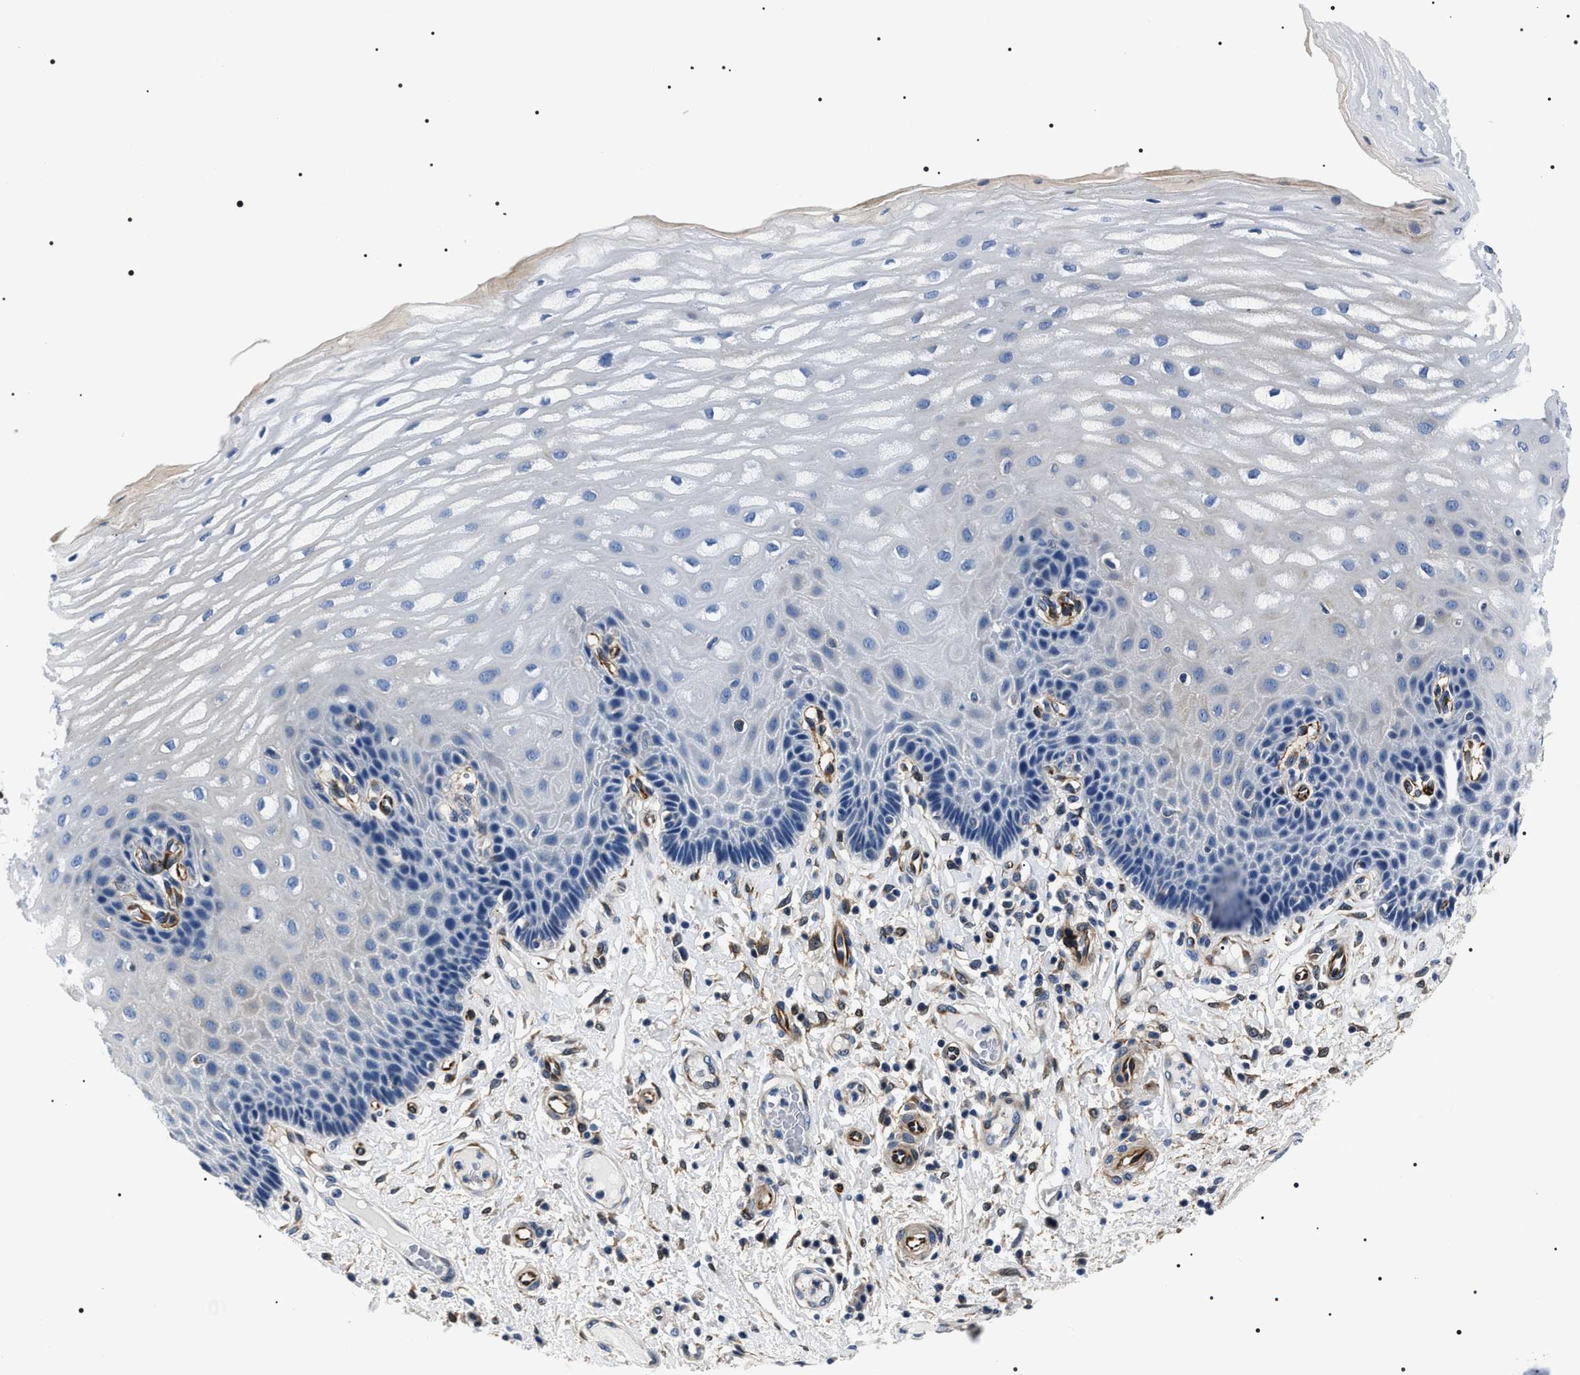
{"staining": {"intensity": "negative", "quantity": "none", "location": "none"}, "tissue": "esophagus", "cell_type": "Squamous epithelial cells", "image_type": "normal", "snomed": [{"axis": "morphology", "description": "Normal tissue, NOS"}, {"axis": "topography", "description": "Esophagus"}], "caption": "Human esophagus stained for a protein using immunohistochemistry reveals no positivity in squamous epithelial cells.", "gene": "BAG2", "patient": {"sex": "male", "age": 54}}